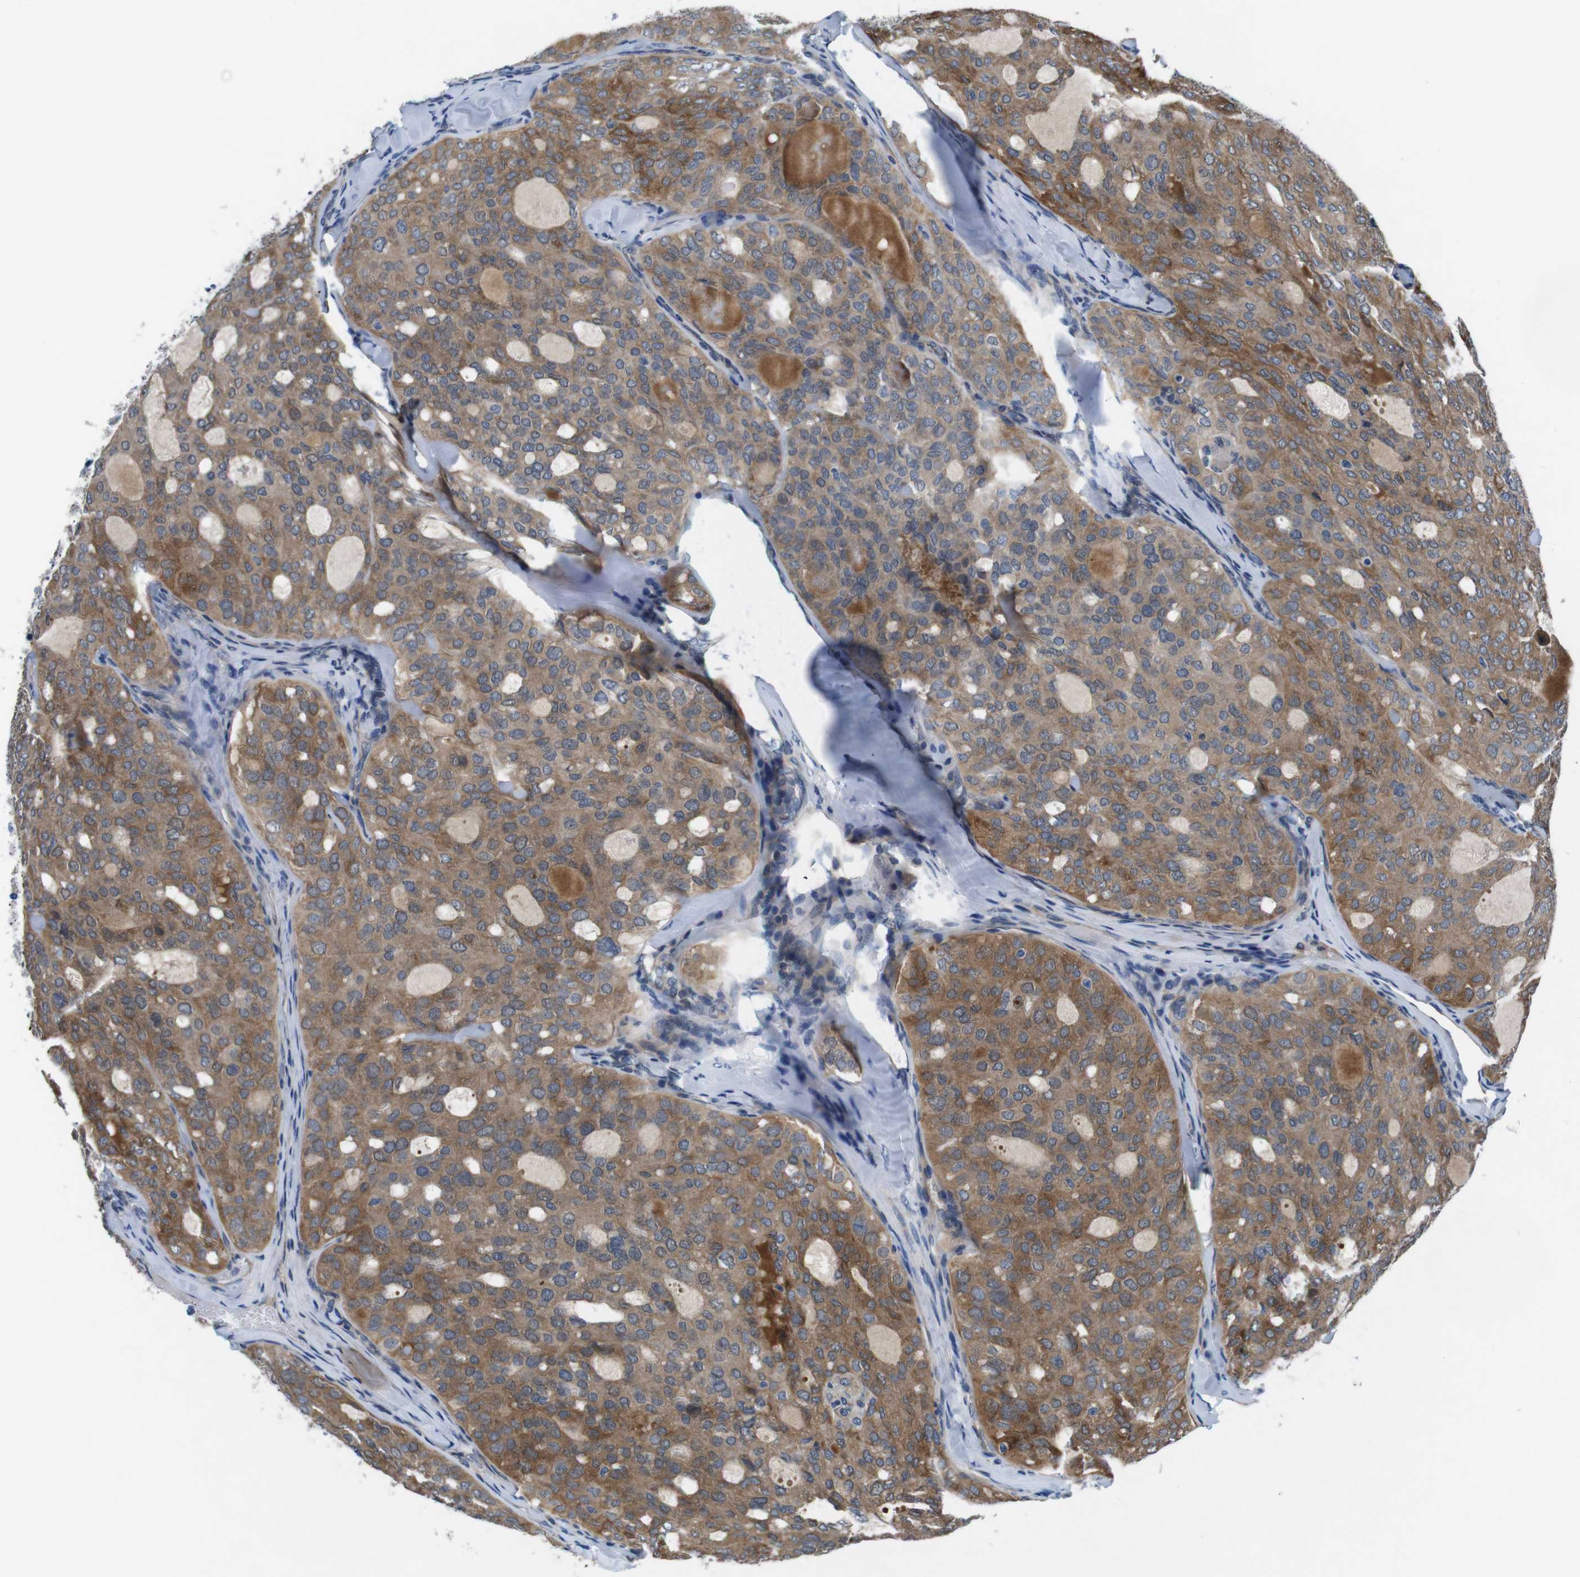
{"staining": {"intensity": "moderate", "quantity": ">75%", "location": "cytoplasmic/membranous"}, "tissue": "thyroid cancer", "cell_type": "Tumor cells", "image_type": "cancer", "snomed": [{"axis": "morphology", "description": "Follicular adenoma carcinoma, NOS"}, {"axis": "topography", "description": "Thyroid gland"}], "caption": "An immunohistochemistry (IHC) photomicrograph of neoplastic tissue is shown. Protein staining in brown labels moderate cytoplasmic/membranous positivity in thyroid follicular adenoma carcinoma within tumor cells.", "gene": "JAK1", "patient": {"sex": "male", "age": 75}}